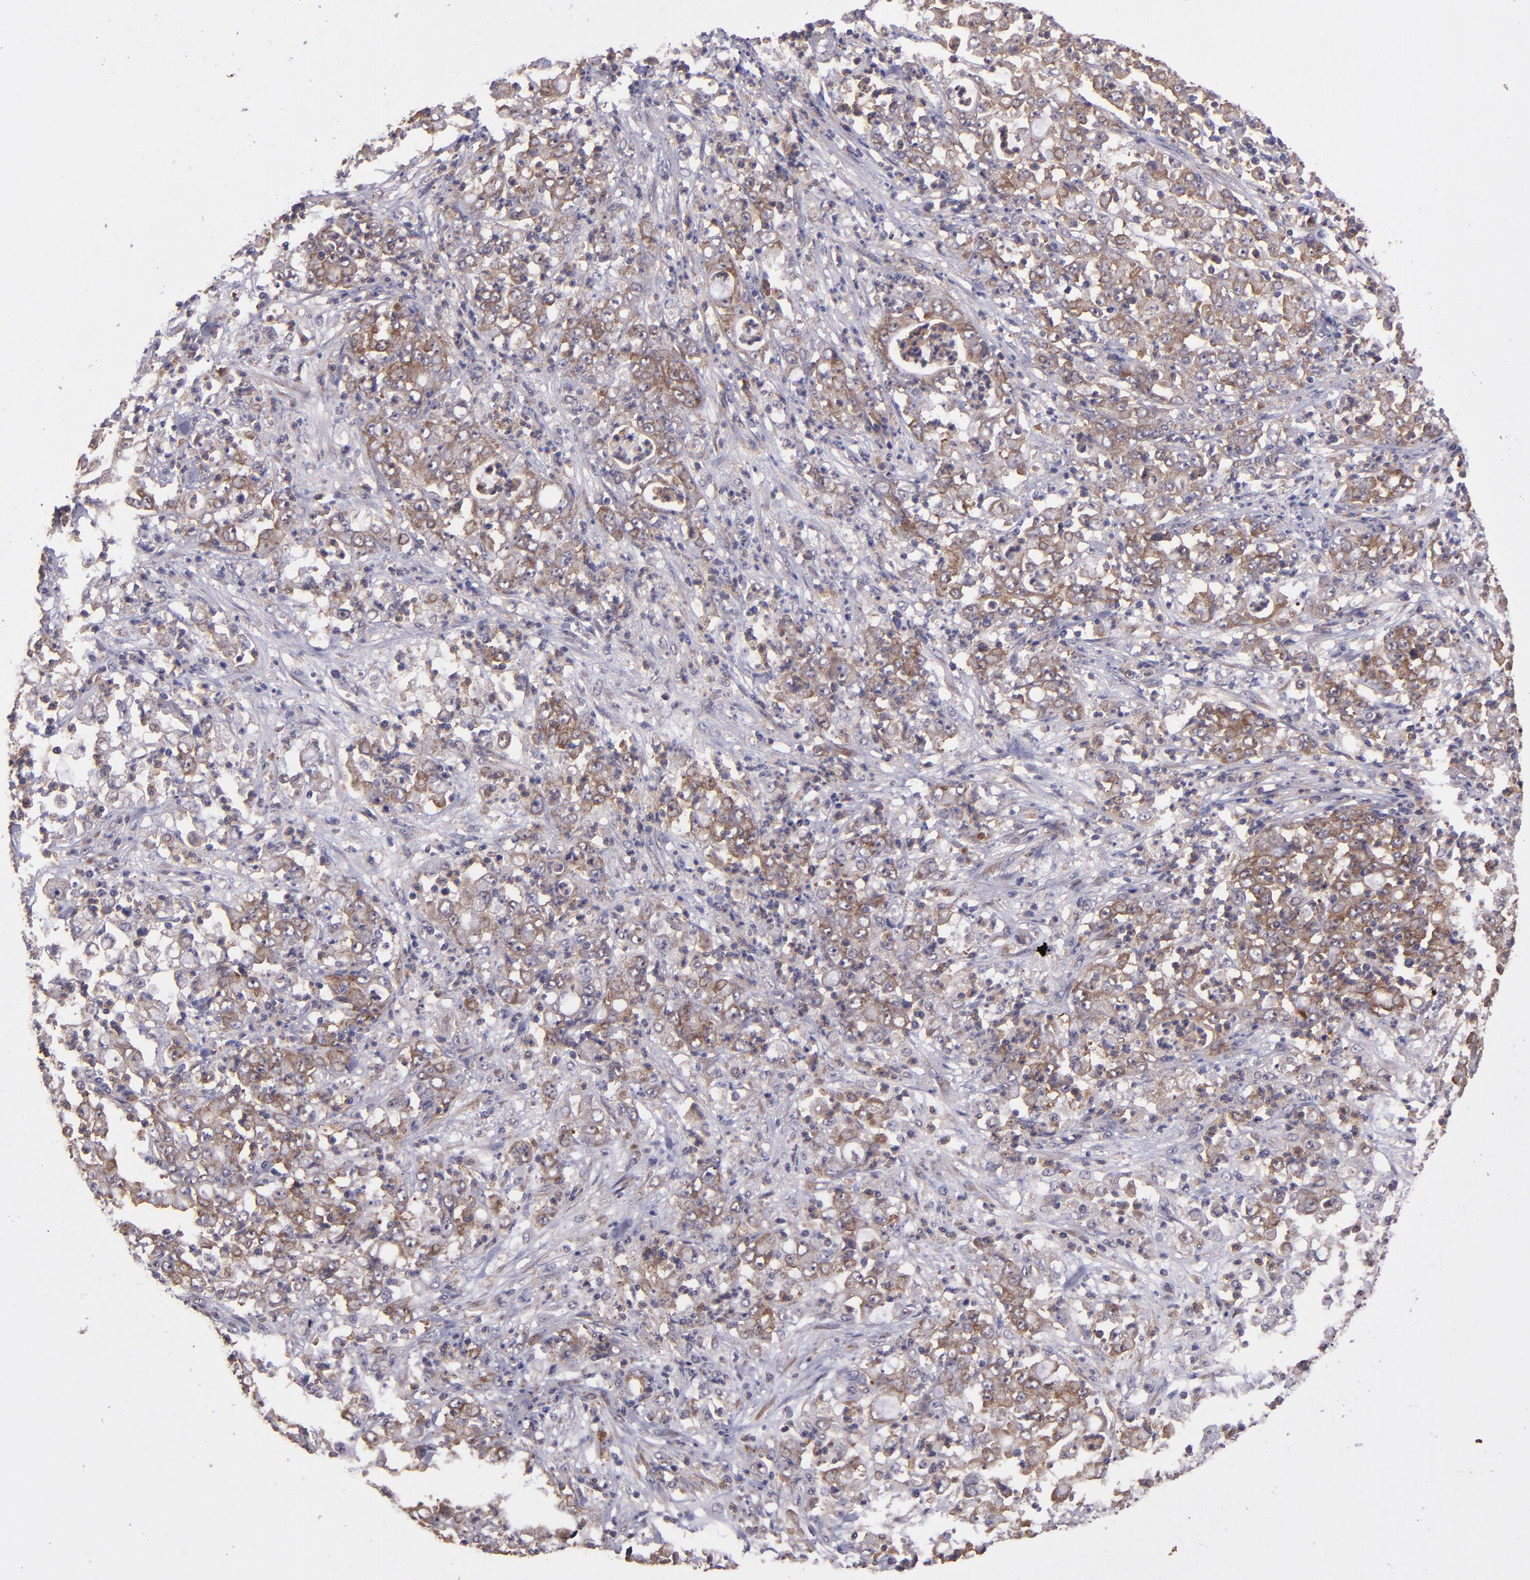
{"staining": {"intensity": "moderate", "quantity": ">75%", "location": "cytoplasmic/membranous"}, "tissue": "stomach cancer", "cell_type": "Tumor cells", "image_type": "cancer", "snomed": [{"axis": "morphology", "description": "Adenocarcinoma, NOS"}, {"axis": "topography", "description": "Stomach, lower"}], "caption": "IHC of stomach cancer reveals medium levels of moderate cytoplasmic/membranous positivity in approximately >75% of tumor cells. (Stains: DAB (3,3'-diaminobenzidine) in brown, nuclei in blue, Microscopy: brightfield microscopy at high magnification).", "gene": "USP51", "patient": {"sex": "female", "age": 71}}